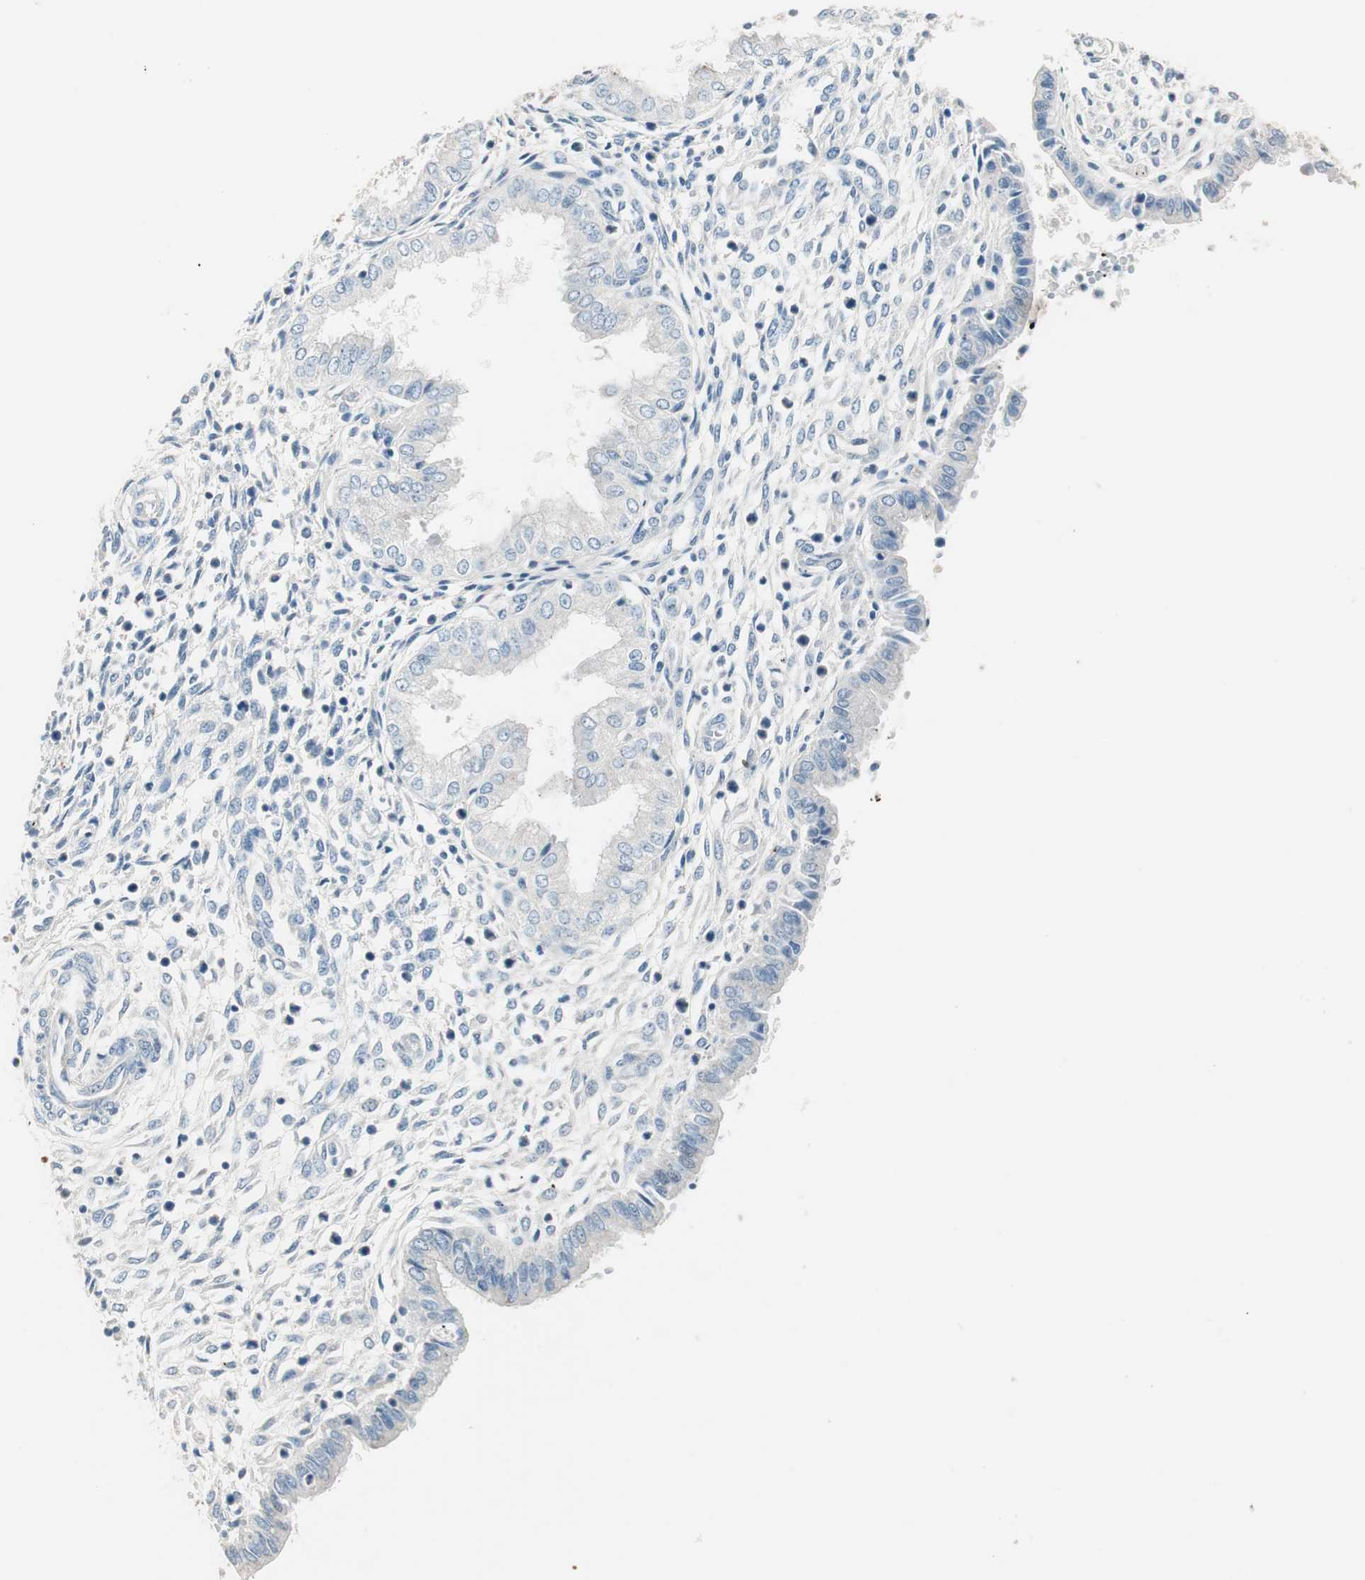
{"staining": {"intensity": "weak", "quantity": "<25%", "location": "cytoplasmic/membranous"}, "tissue": "endometrium", "cell_type": "Cells in endometrial stroma", "image_type": "normal", "snomed": [{"axis": "morphology", "description": "Normal tissue, NOS"}, {"axis": "topography", "description": "Endometrium"}], "caption": "Cells in endometrial stroma show no significant protein positivity in benign endometrium.", "gene": "RAD54B", "patient": {"sex": "female", "age": 33}}